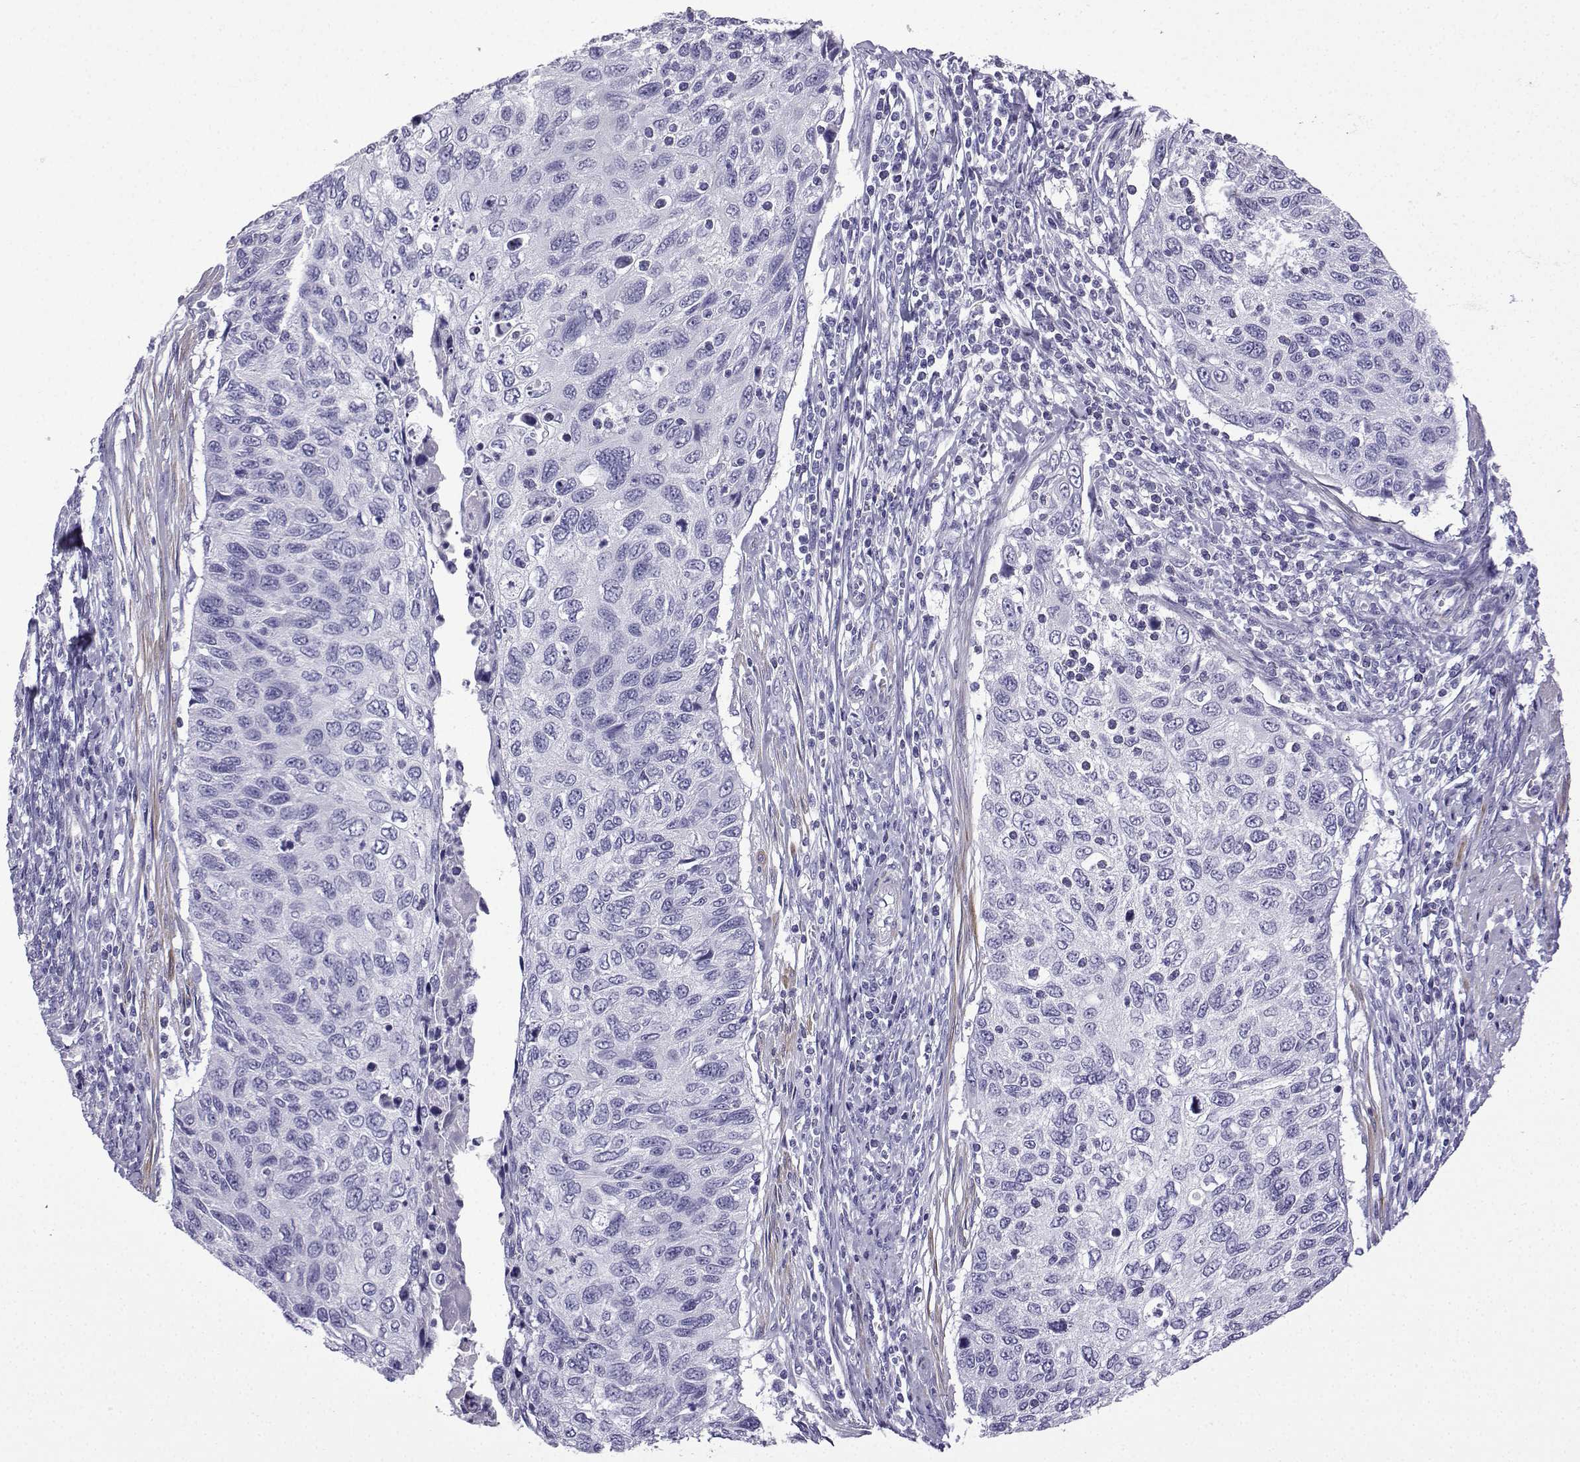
{"staining": {"intensity": "negative", "quantity": "none", "location": "none"}, "tissue": "cervical cancer", "cell_type": "Tumor cells", "image_type": "cancer", "snomed": [{"axis": "morphology", "description": "Squamous cell carcinoma, NOS"}, {"axis": "topography", "description": "Cervix"}], "caption": "Cervical cancer (squamous cell carcinoma) was stained to show a protein in brown. There is no significant positivity in tumor cells.", "gene": "KCNF1", "patient": {"sex": "female", "age": 70}}